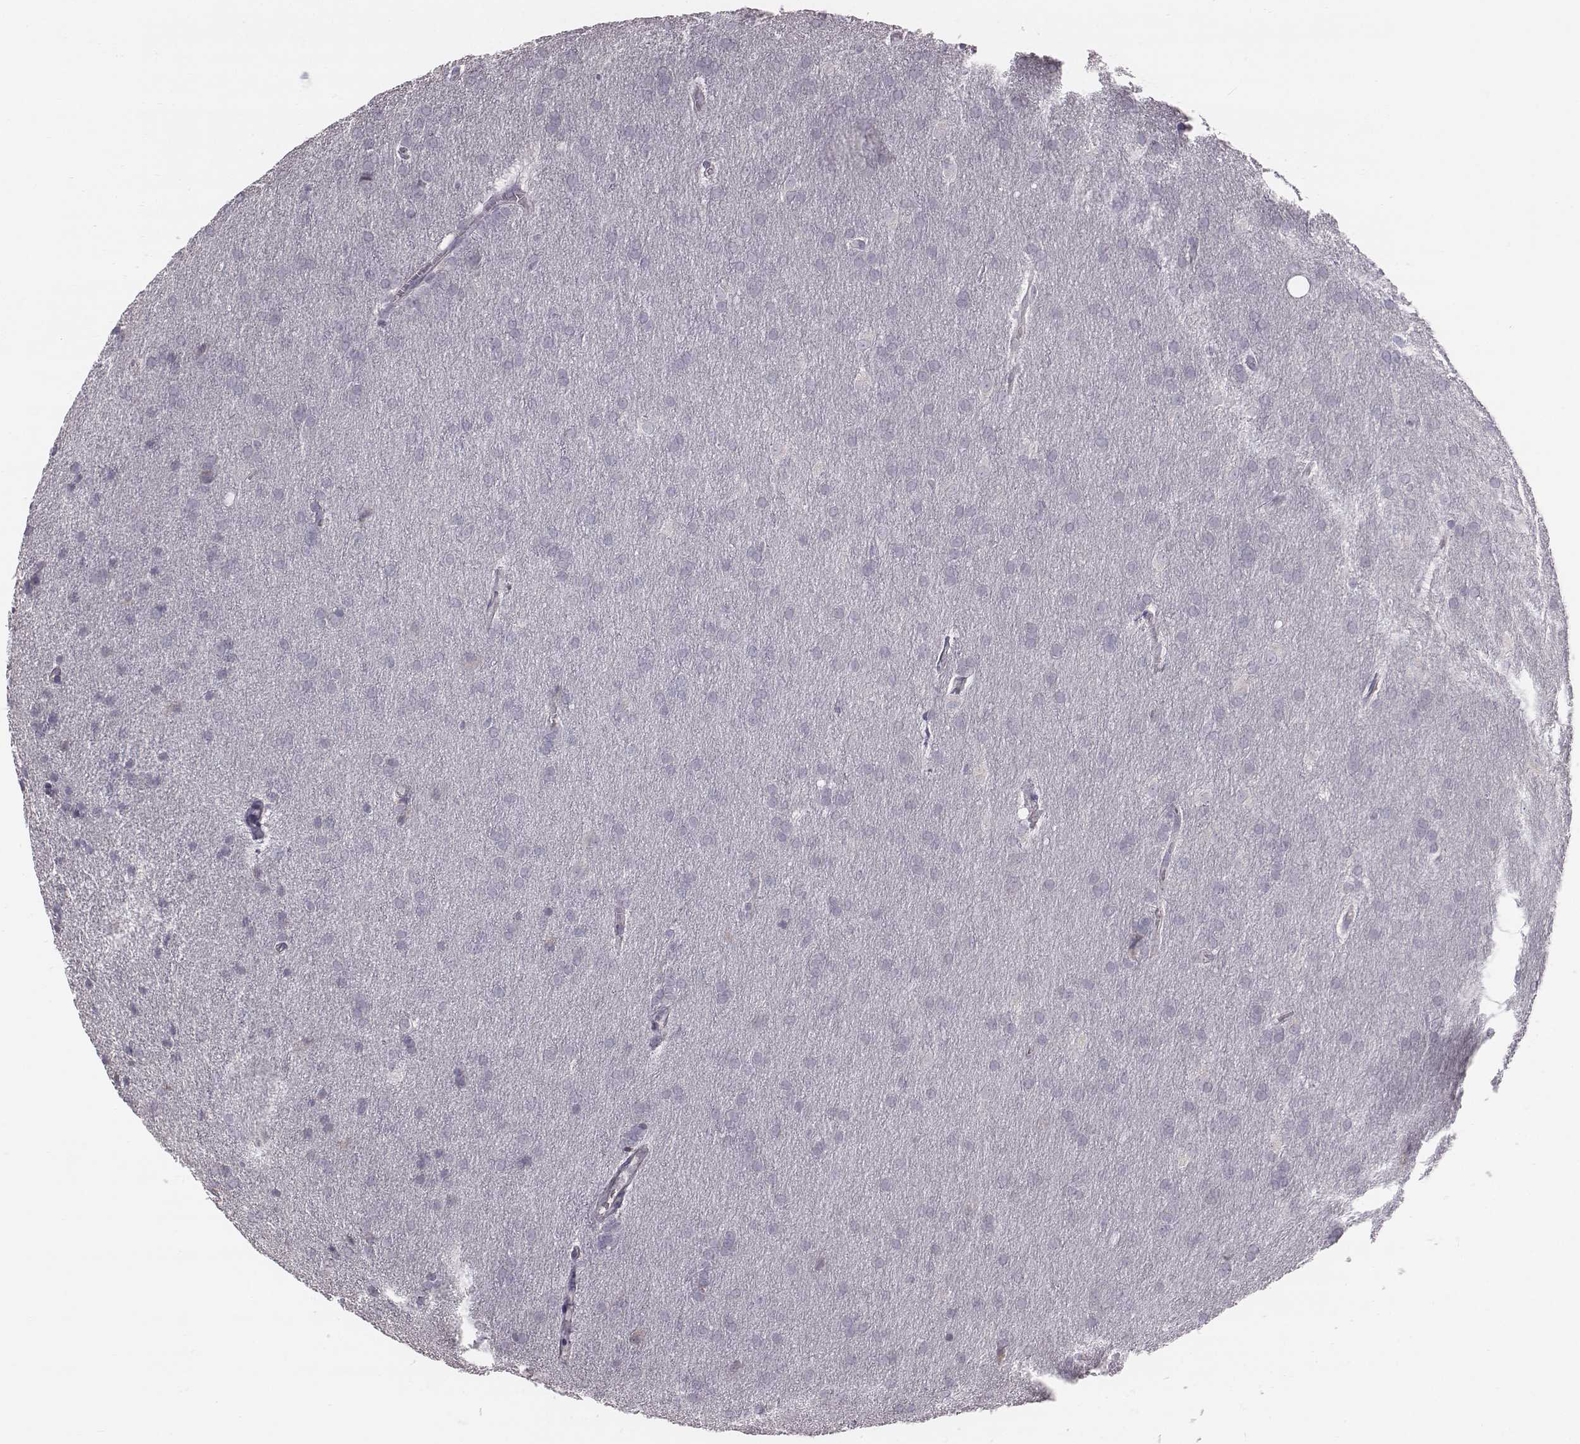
{"staining": {"intensity": "negative", "quantity": "none", "location": "none"}, "tissue": "glioma", "cell_type": "Tumor cells", "image_type": "cancer", "snomed": [{"axis": "morphology", "description": "Glioma, malignant, Low grade"}, {"axis": "topography", "description": "Brain"}], "caption": "There is no significant staining in tumor cells of malignant low-grade glioma. The staining was performed using DAB to visualize the protein expression in brown, while the nuclei were stained in blue with hematoxylin (Magnification: 20x).", "gene": "C6orf58", "patient": {"sex": "female", "age": 32}}